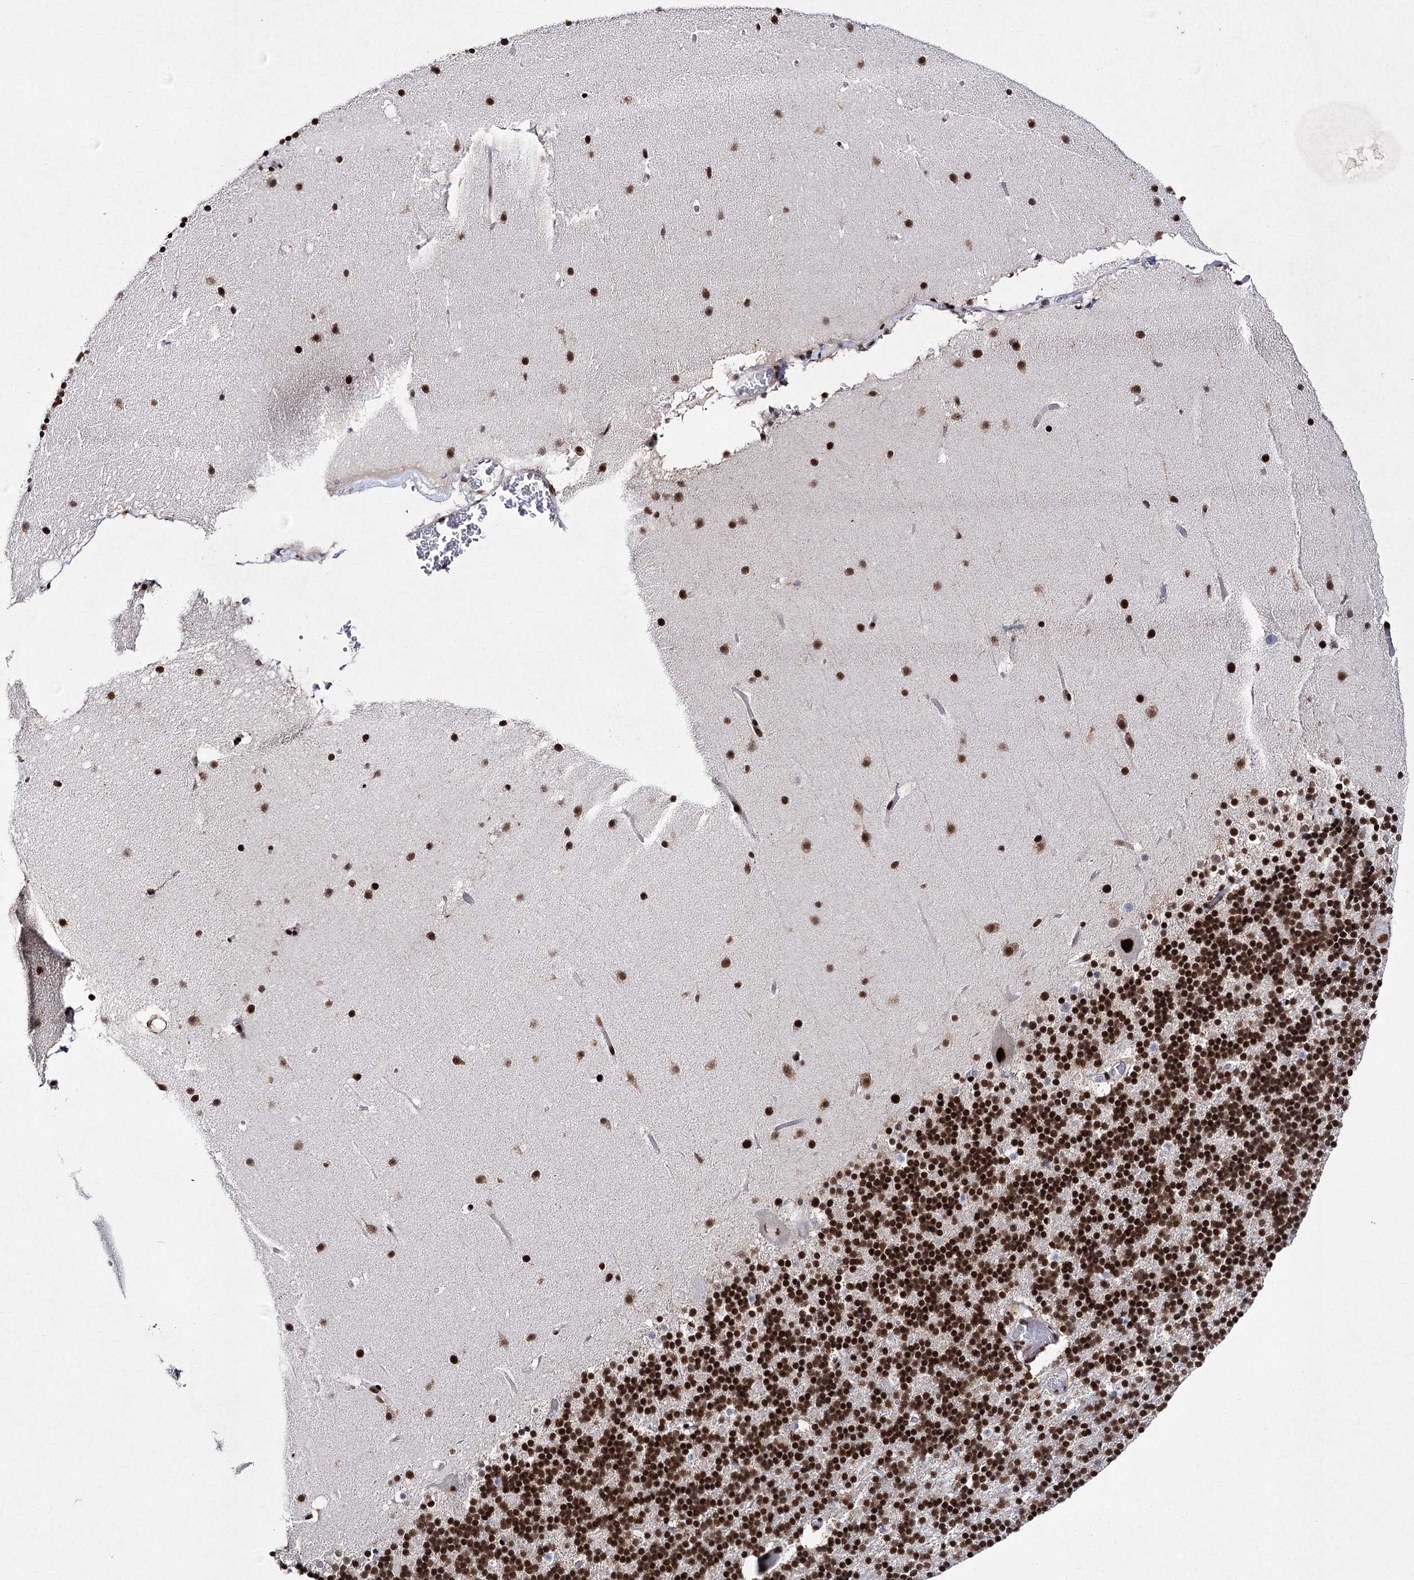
{"staining": {"intensity": "strong", "quantity": "25%-75%", "location": "nuclear"}, "tissue": "cerebellum", "cell_type": "Cells in granular layer", "image_type": "normal", "snomed": [{"axis": "morphology", "description": "Normal tissue, NOS"}, {"axis": "topography", "description": "Cerebellum"}], "caption": "Immunohistochemical staining of normal cerebellum reveals strong nuclear protein expression in approximately 25%-75% of cells in granular layer. (DAB (3,3'-diaminobenzidine) IHC, brown staining for protein, blue staining for nuclei).", "gene": "SCAF8", "patient": {"sex": "male", "age": 57}}